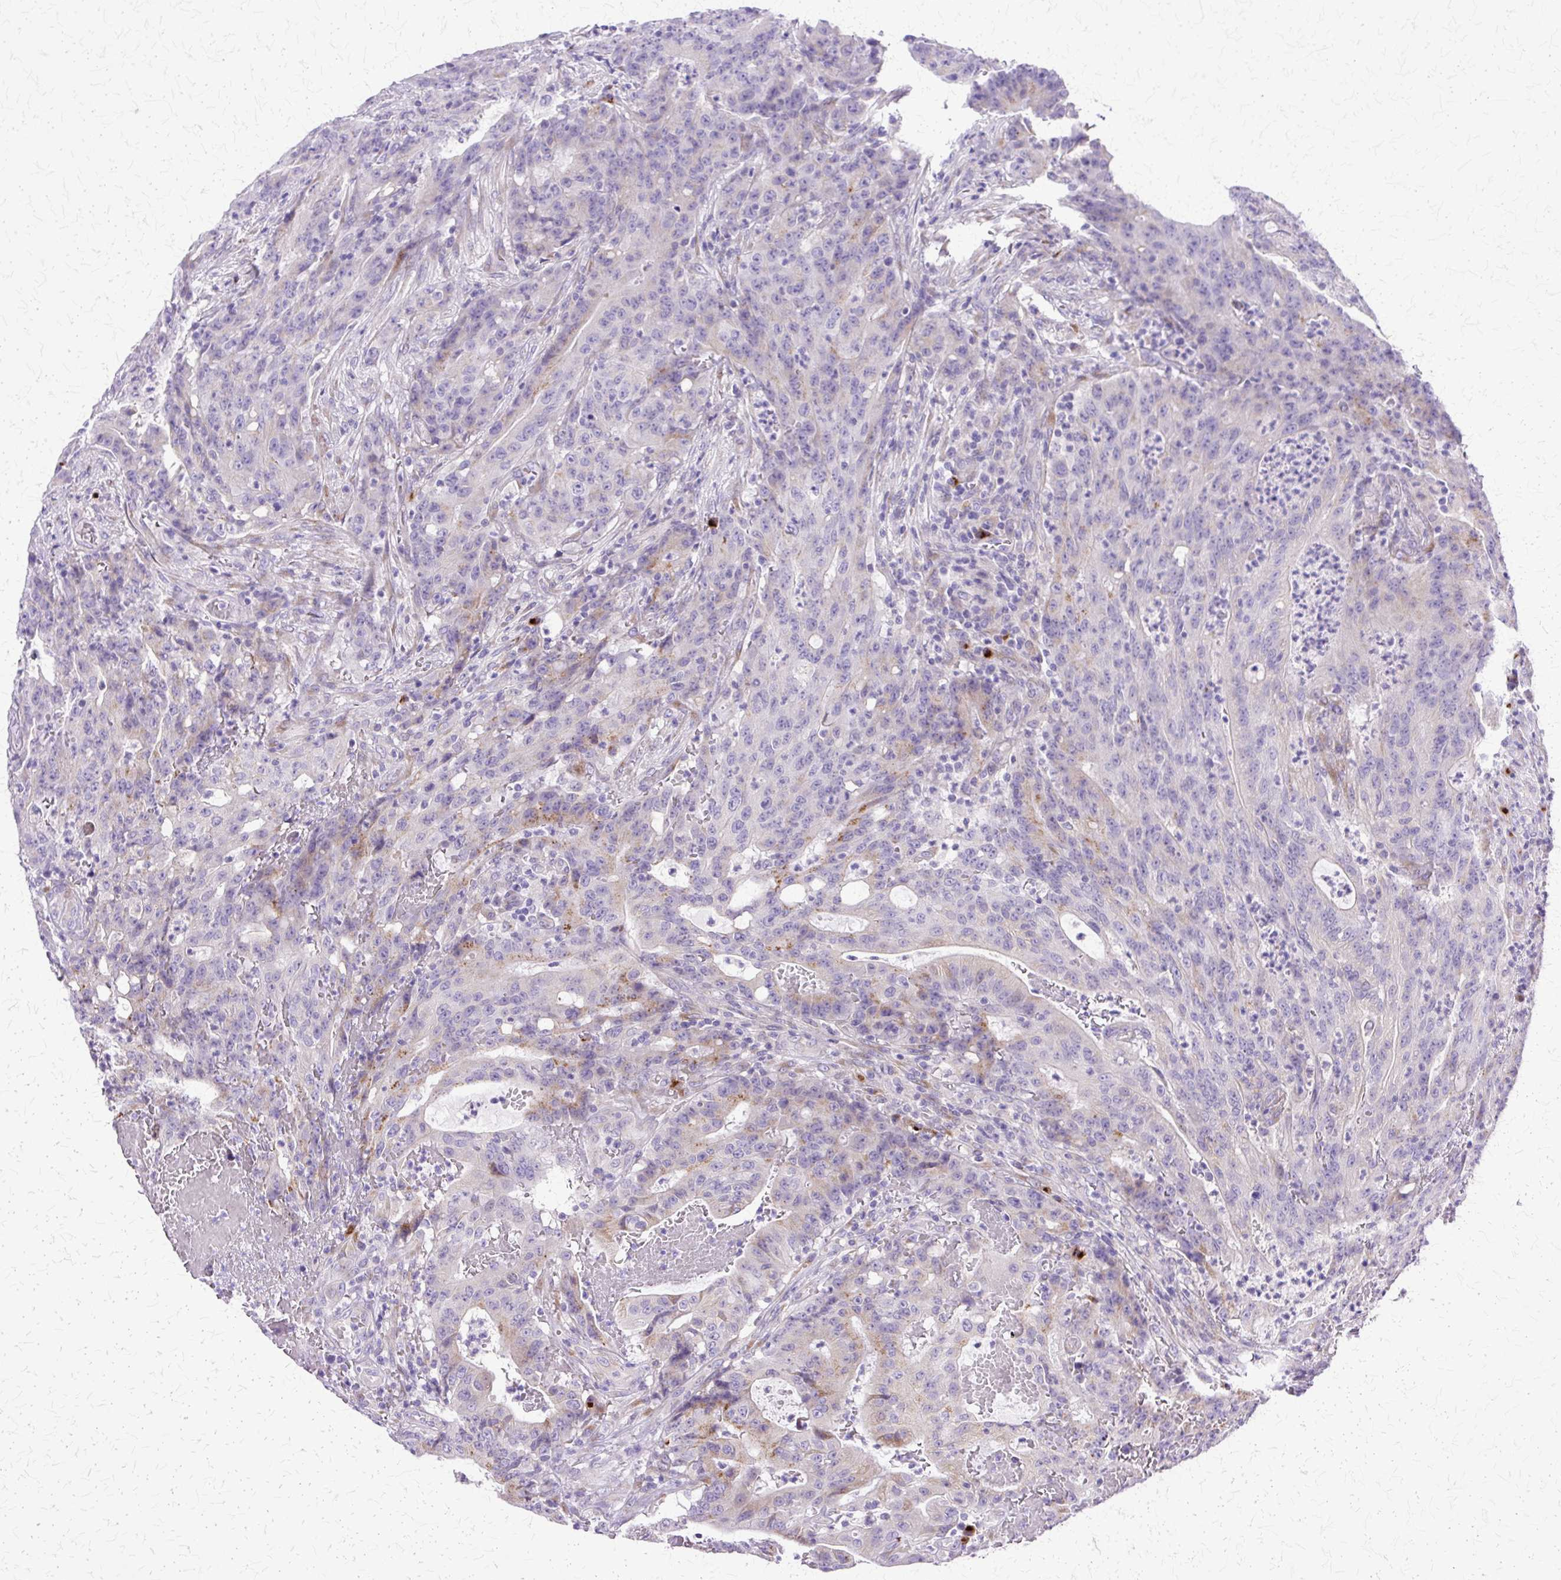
{"staining": {"intensity": "weak", "quantity": "<25%", "location": "cytoplasmic/membranous"}, "tissue": "colorectal cancer", "cell_type": "Tumor cells", "image_type": "cancer", "snomed": [{"axis": "morphology", "description": "Adenocarcinoma, NOS"}, {"axis": "topography", "description": "Colon"}], "caption": "Immunohistochemistry (IHC) of human adenocarcinoma (colorectal) shows no staining in tumor cells.", "gene": "TBC1D3G", "patient": {"sex": "male", "age": 83}}